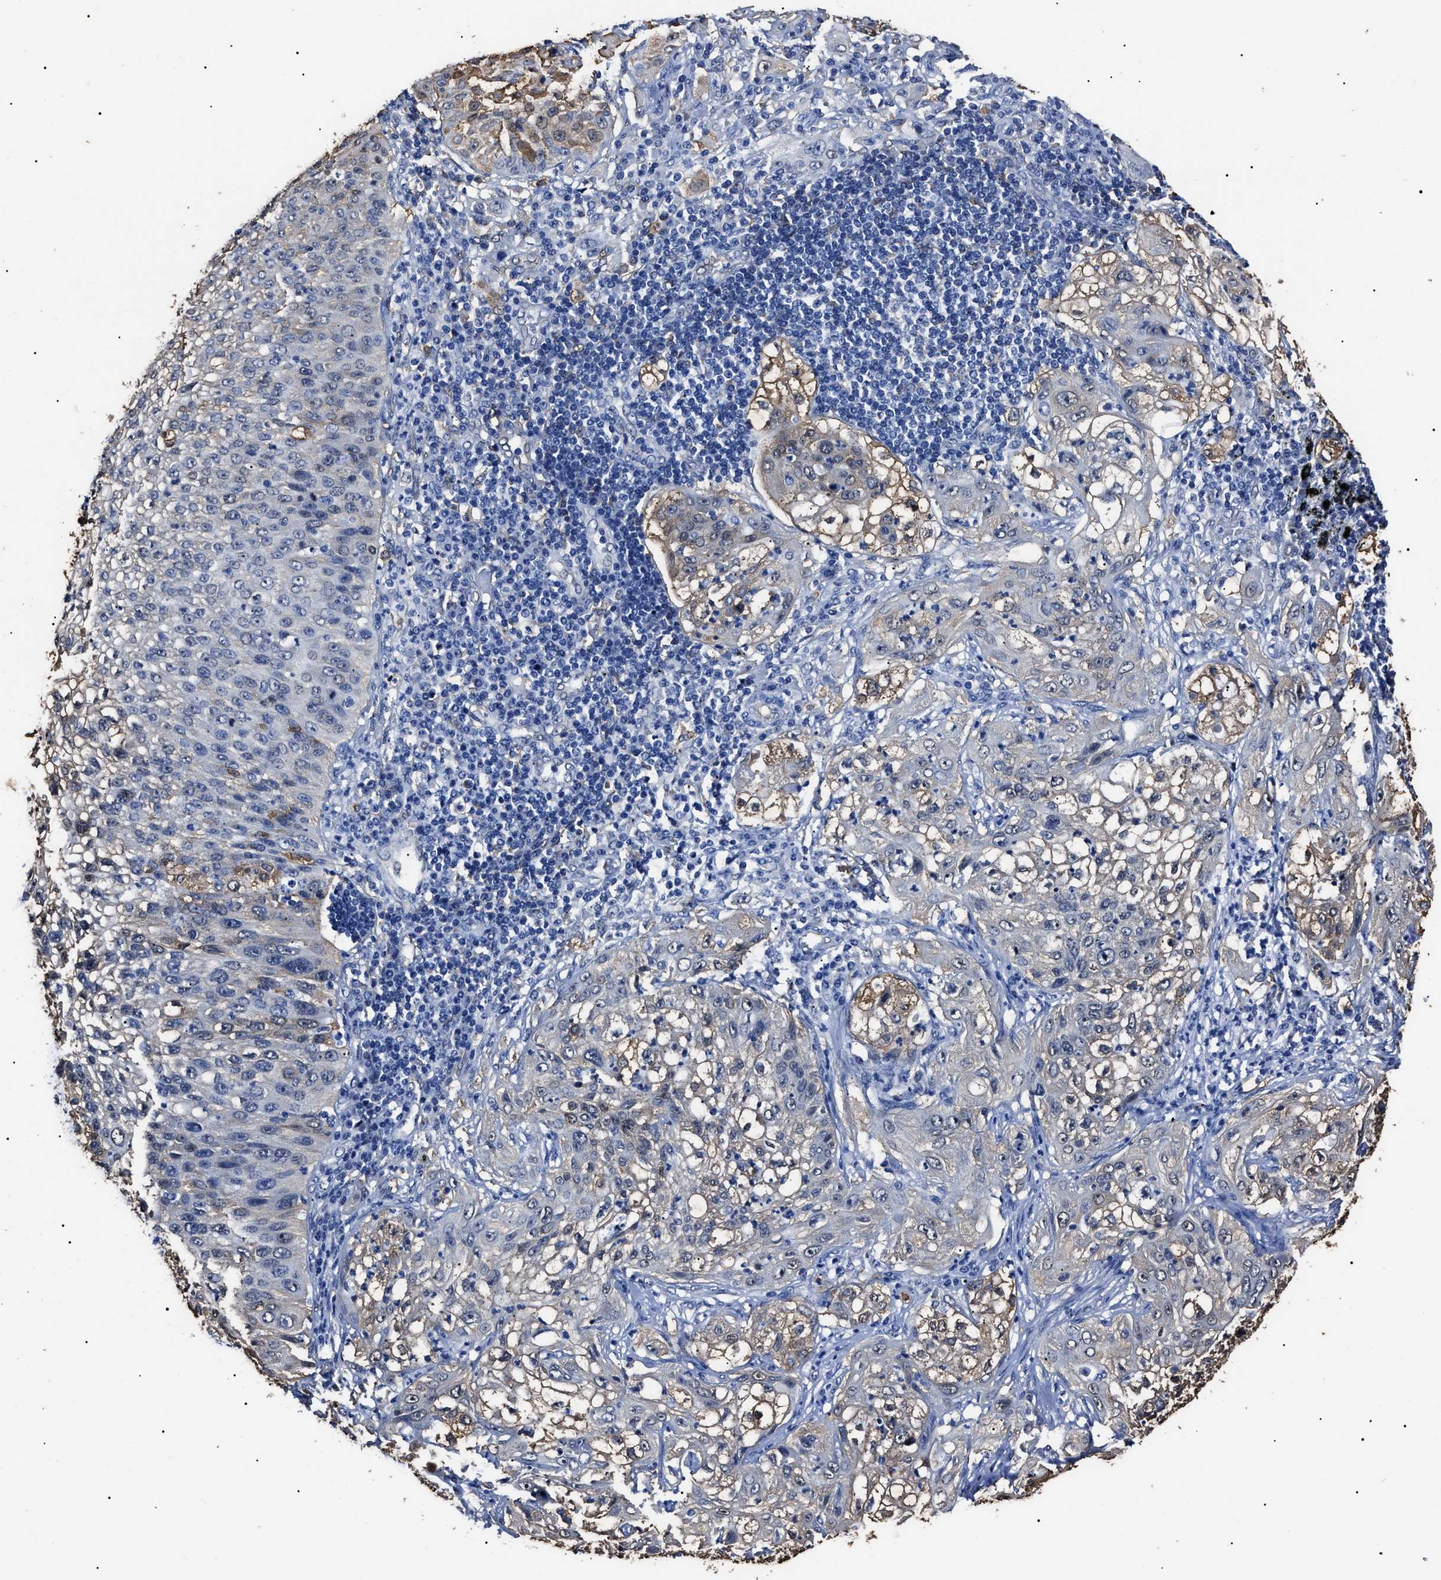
{"staining": {"intensity": "weak", "quantity": "<25%", "location": "cytoplasmic/membranous"}, "tissue": "lung cancer", "cell_type": "Tumor cells", "image_type": "cancer", "snomed": [{"axis": "morphology", "description": "Inflammation, NOS"}, {"axis": "morphology", "description": "Squamous cell carcinoma, NOS"}, {"axis": "topography", "description": "Lymph node"}, {"axis": "topography", "description": "Soft tissue"}, {"axis": "topography", "description": "Lung"}], "caption": "Immunohistochemistry (IHC) photomicrograph of neoplastic tissue: human lung cancer (squamous cell carcinoma) stained with DAB (3,3'-diaminobenzidine) exhibits no significant protein staining in tumor cells.", "gene": "ALDH1A1", "patient": {"sex": "male", "age": 66}}